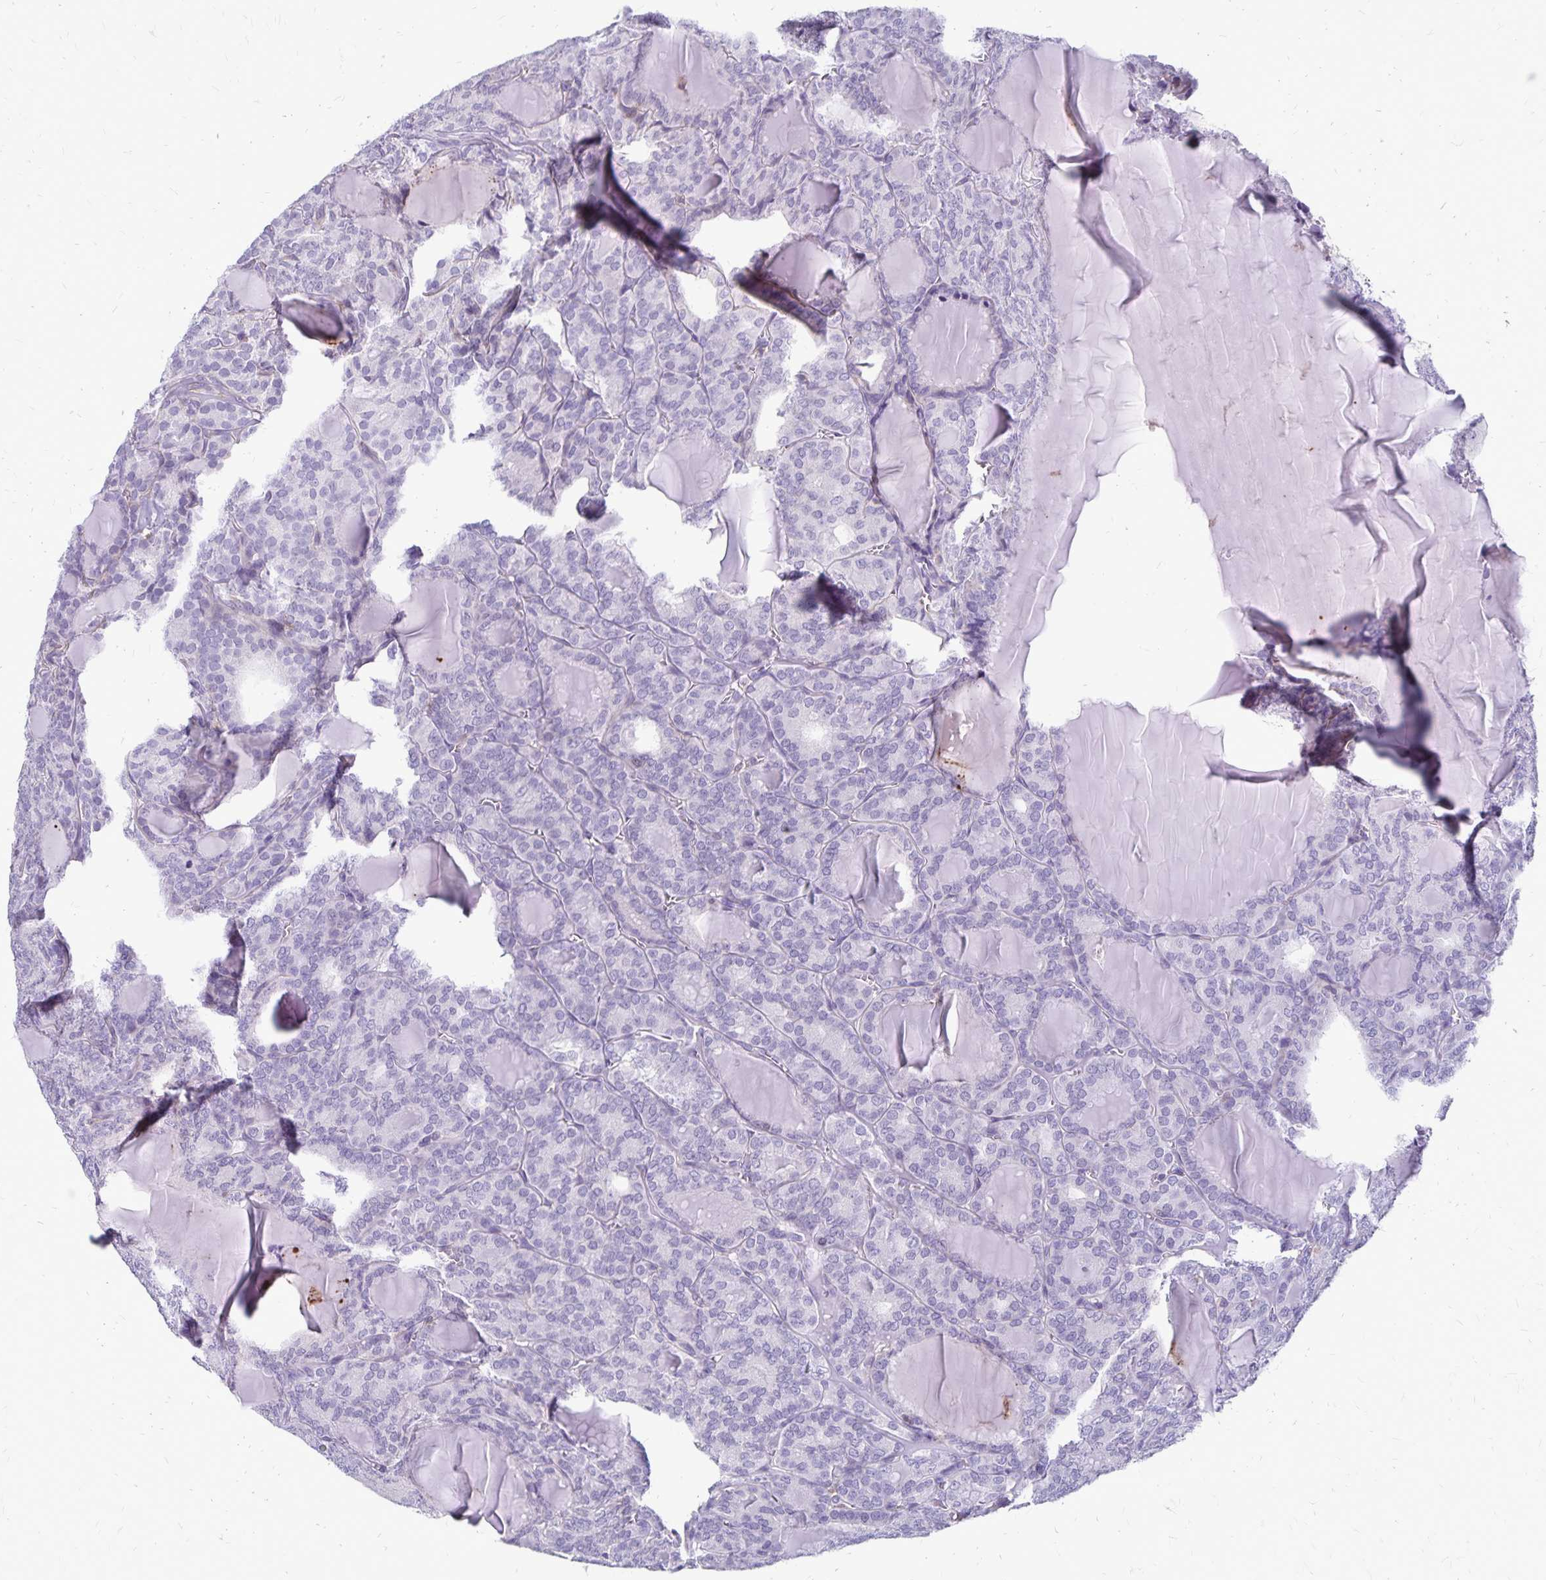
{"staining": {"intensity": "negative", "quantity": "none", "location": "none"}, "tissue": "thyroid cancer", "cell_type": "Tumor cells", "image_type": "cancer", "snomed": [{"axis": "morphology", "description": "Follicular adenoma carcinoma, NOS"}, {"axis": "topography", "description": "Thyroid gland"}], "caption": "This photomicrograph is of follicular adenoma carcinoma (thyroid) stained with immunohistochemistry (IHC) to label a protein in brown with the nuclei are counter-stained blue. There is no staining in tumor cells.", "gene": "TNS3", "patient": {"sex": "male", "age": 74}}